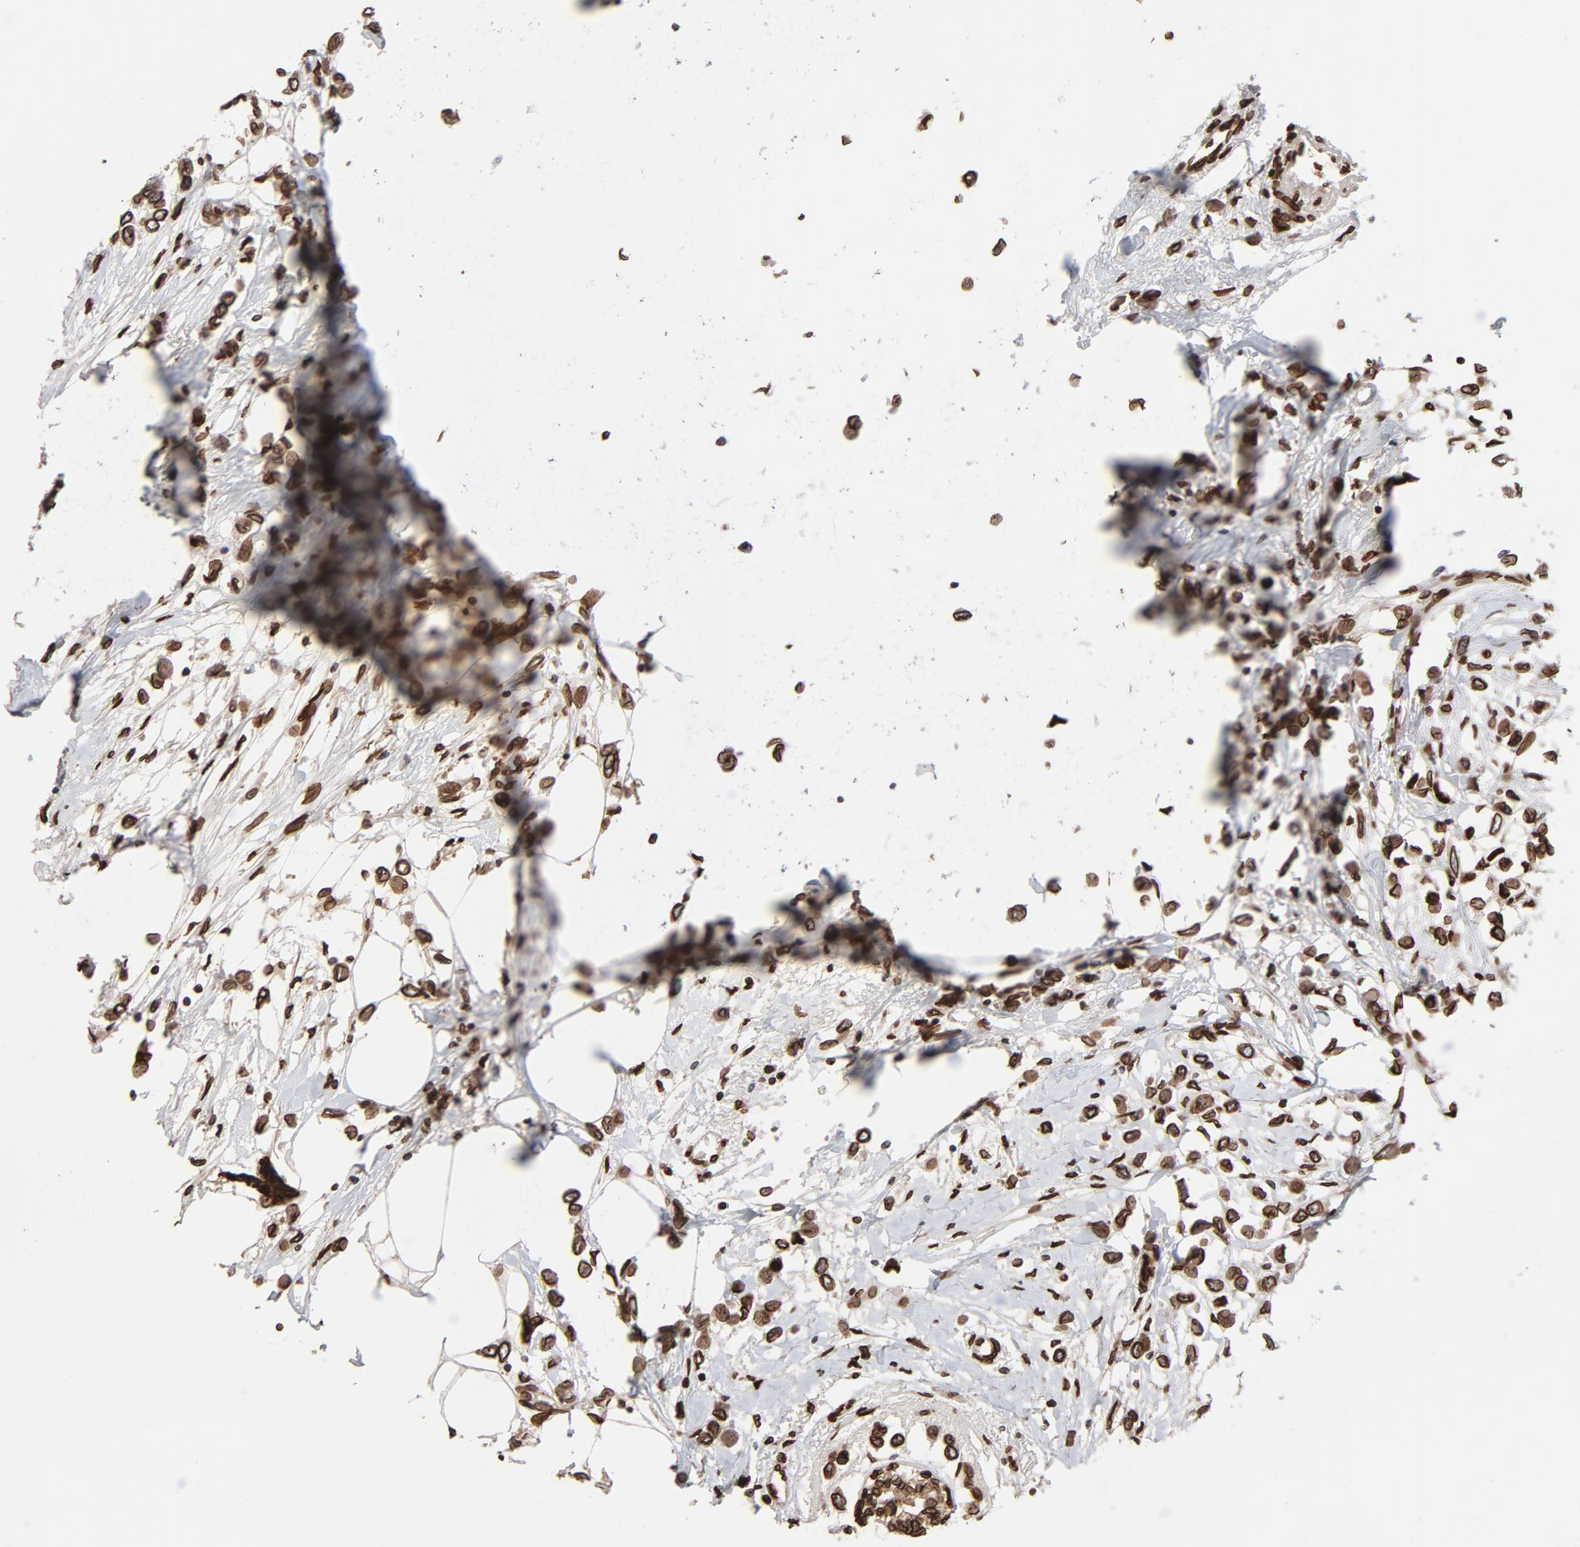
{"staining": {"intensity": "strong", "quantity": ">75%", "location": "cytoplasmic/membranous,nuclear"}, "tissue": "breast cancer", "cell_type": "Tumor cells", "image_type": "cancer", "snomed": [{"axis": "morphology", "description": "Lobular carcinoma"}, {"axis": "topography", "description": "Breast"}], "caption": "Tumor cells display strong cytoplasmic/membranous and nuclear expression in approximately >75% of cells in breast cancer (lobular carcinoma).", "gene": "LMNA", "patient": {"sex": "female", "age": 51}}